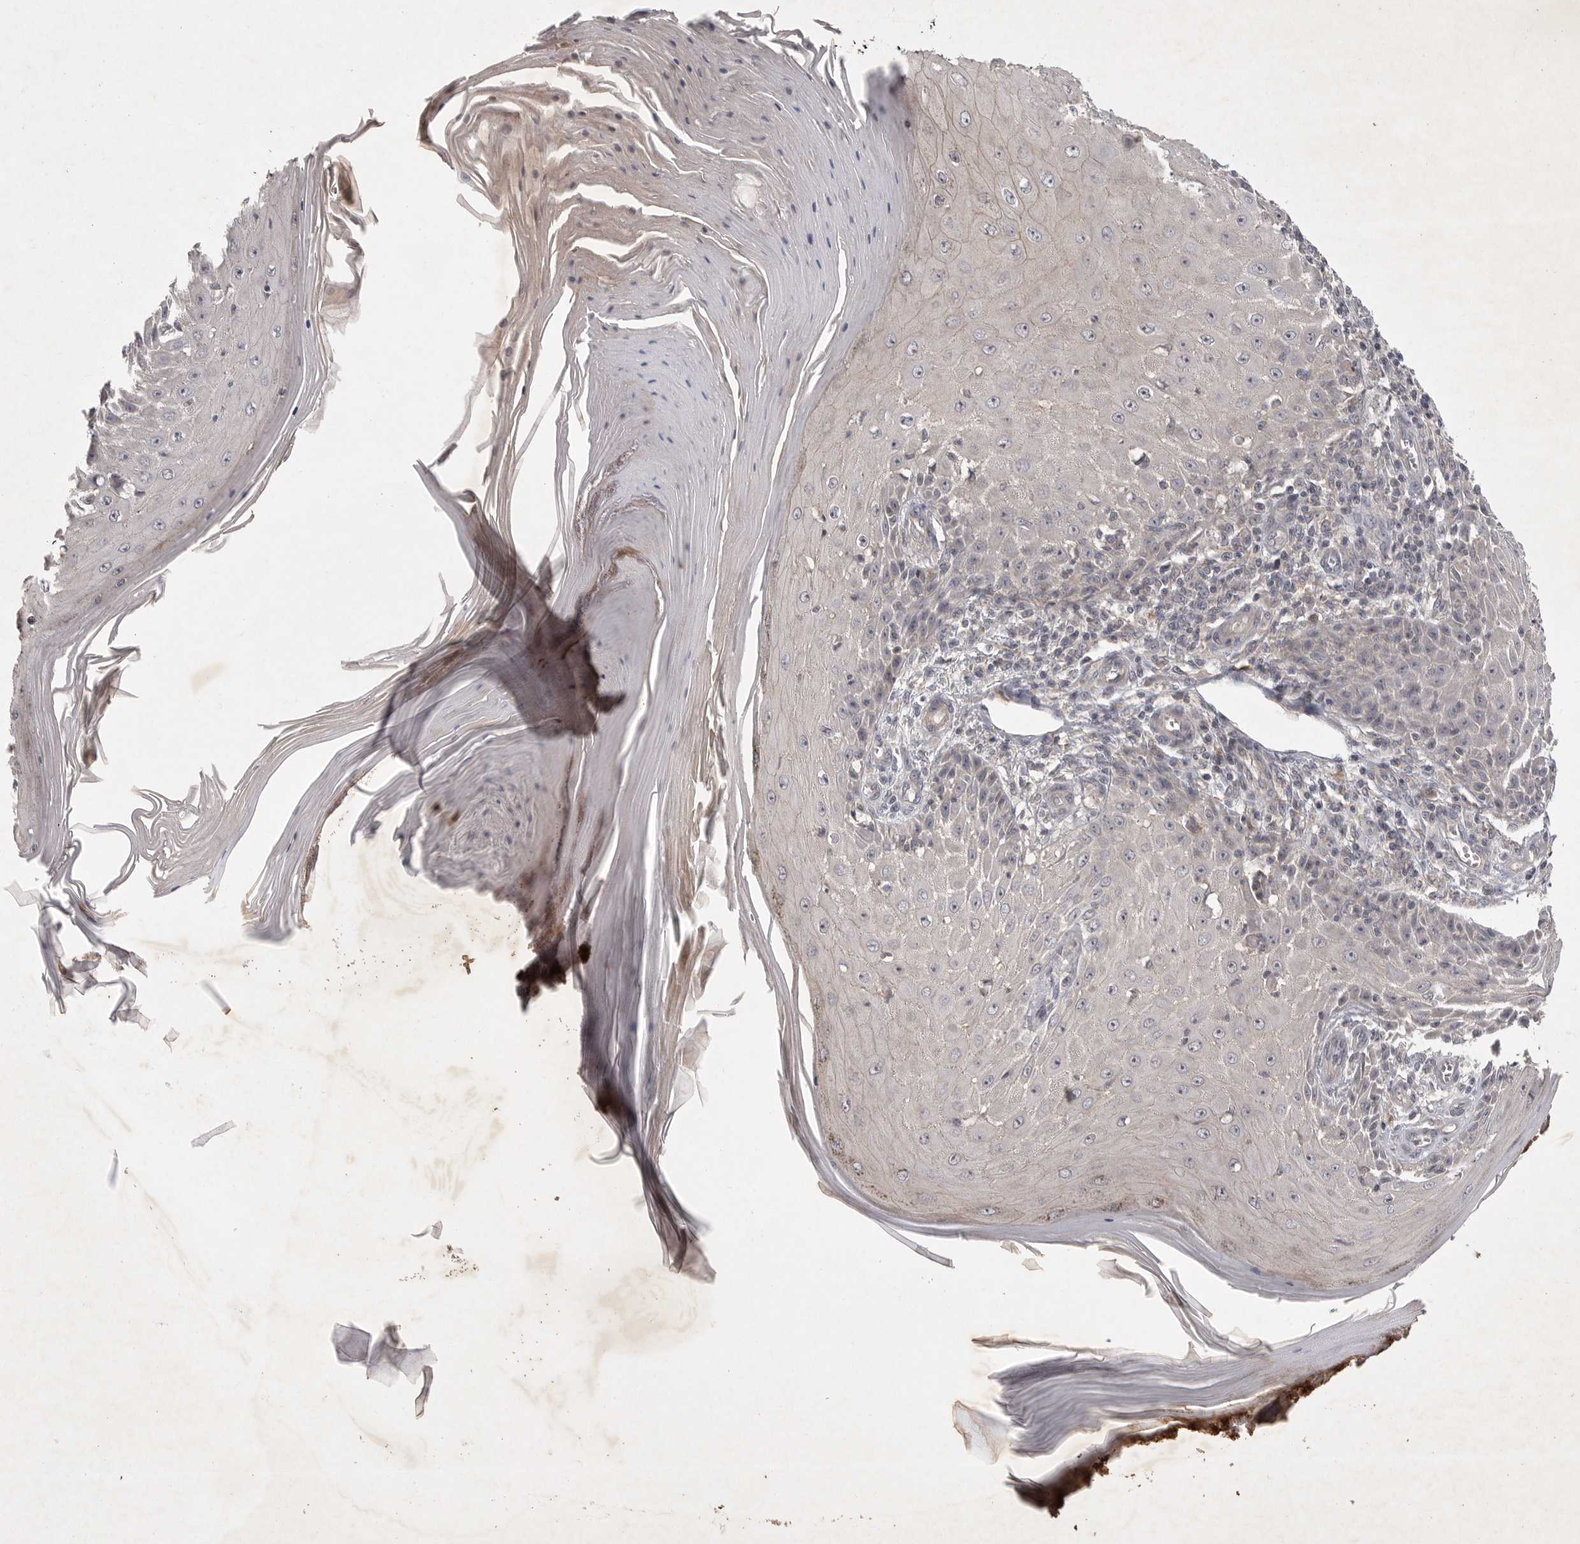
{"staining": {"intensity": "negative", "quantity": "none", "location": "none"}, "tissue": "skin cancer", "cell_type": "Tumor cells", "image_type": "cancer", "snomed": [{"axis": "morphology", "description": "Squamous cell carcinoma, NOS"}, {"axis": "topography", "description": "Skin"}], "caption": "High magnification brightfield microscopy of skin squamous cell carcinoma stained with DAB (3,3'-diaminobenzidine) (brown) and counterstained with hematoxylin (blue): tumor cells show no significant positivity.", "gene": "UBE3D", "patient": {"sex": "female", "age": 73}}